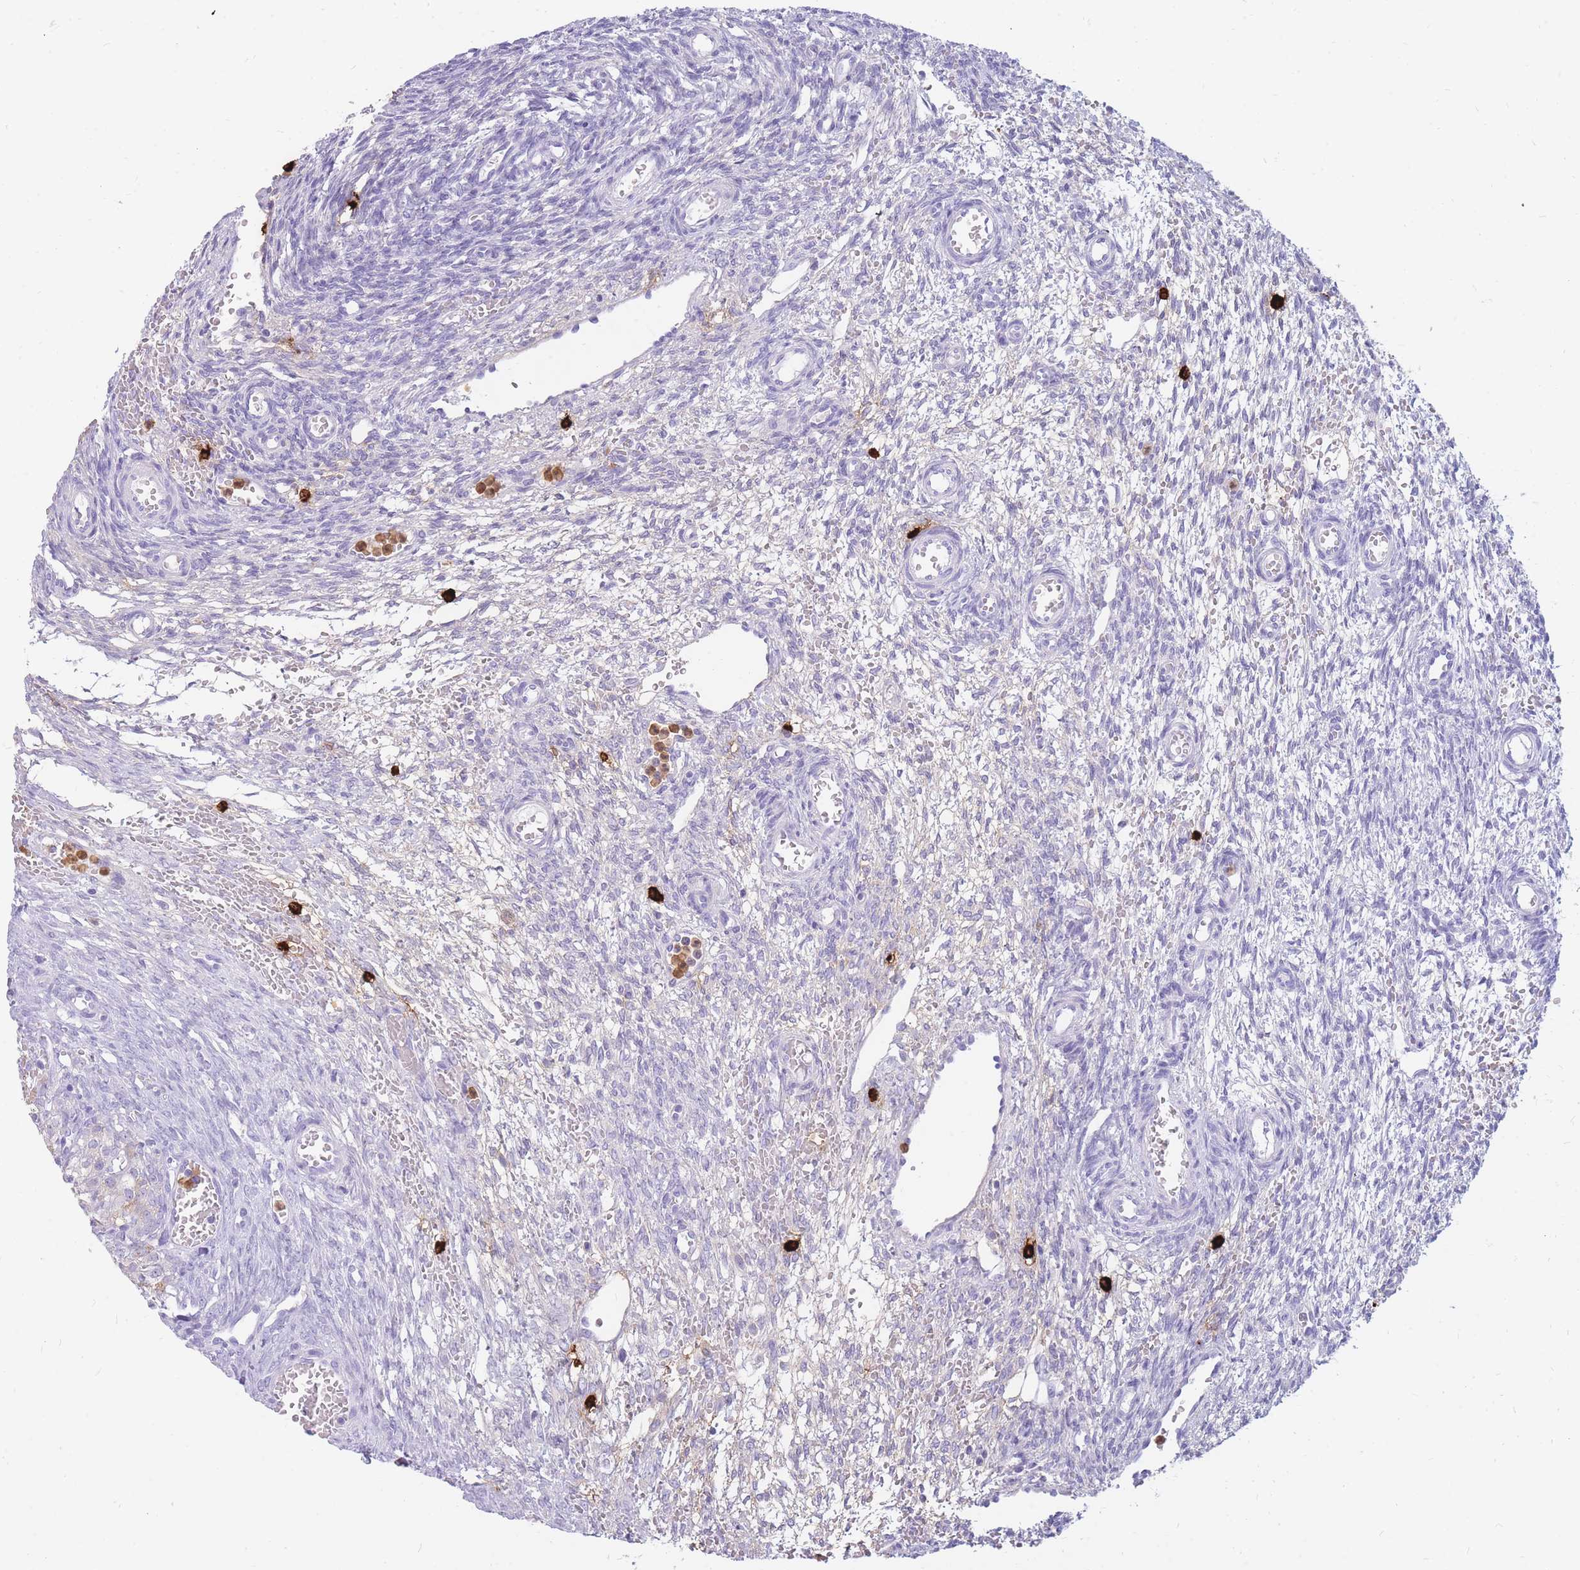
{"staining": {"intensity": "negative", "quantity": "none", "location": "none"}, "tissue": "ovary", "cell_type": "Ovarian stroma cells", "image_type": "normal", "snomed": [{"axis": "morphology", "description": "Normal tissue, NOS"}, {"axis": "topography", "description": "Ovary"}], "caption": "IHC image of normal ovary: ovary stained with DAB (3,3'-diaminobenzidine) shows no significant protein staining in ovarian stroma cells.", "gene": "TPSAB1", "patient": {"sex": "female", "age": 39}}